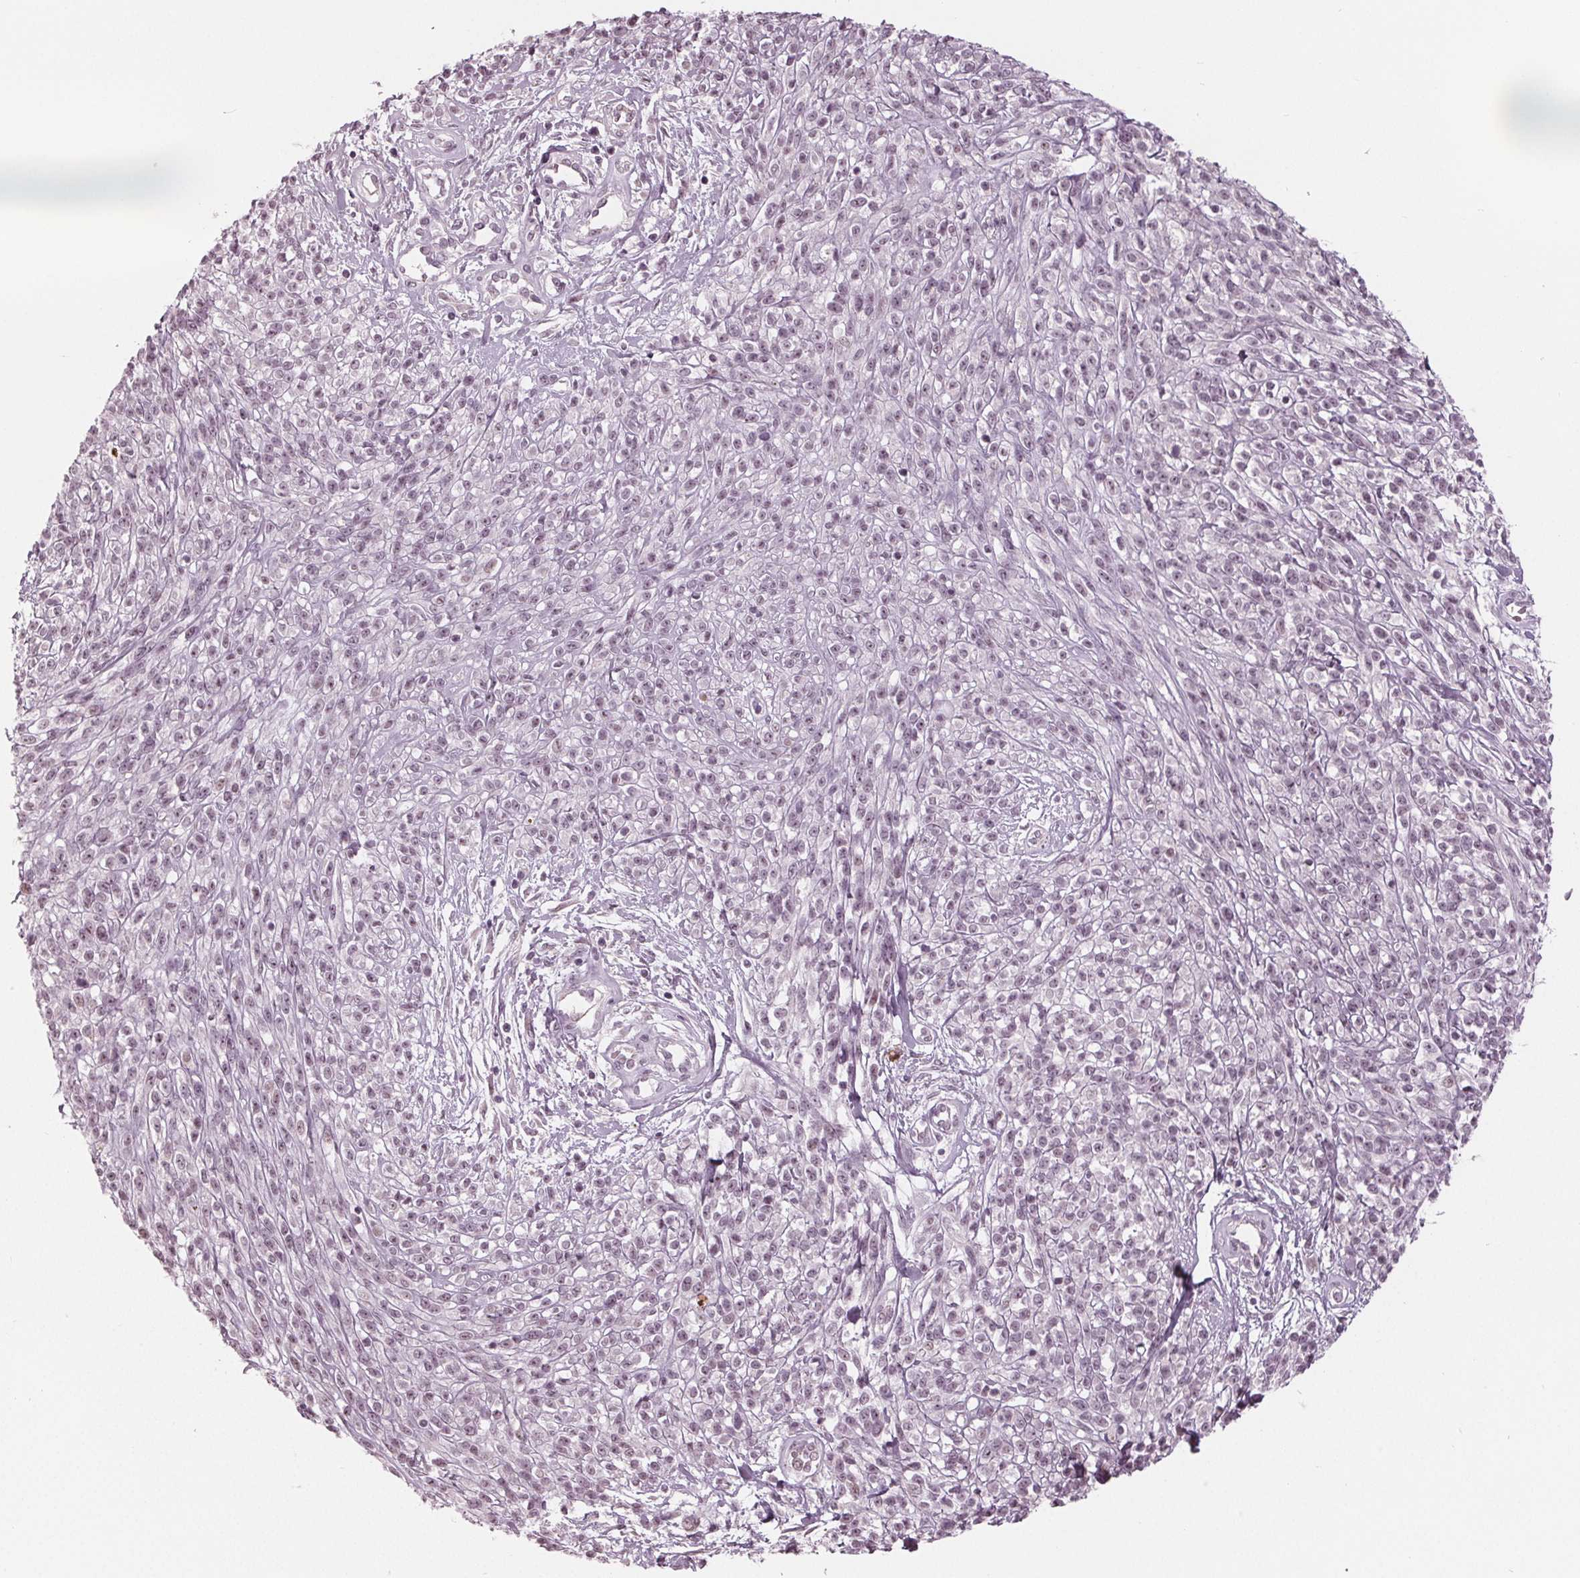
{"staining": {"intensity": "negative", "quantity": "none", "location": "none"}, "tissue": "melanoma", "cell_type": "Tumor cells", "image_type": "cancer", "snomed": [{"axis": "morphology", "description": "Malignant melanoma, NOS"}, {"axis": "topography", "description": "Skin"}, {"axis": "topography", "description": "Skin of trunk"}], "caption": "An immunohistochemistry histopathology image of melanoma is shown. There is no staining in tumor cells of melanoma.", "gene": "ADPRHL1", "patient": {"sex": "male", "age": 74}}